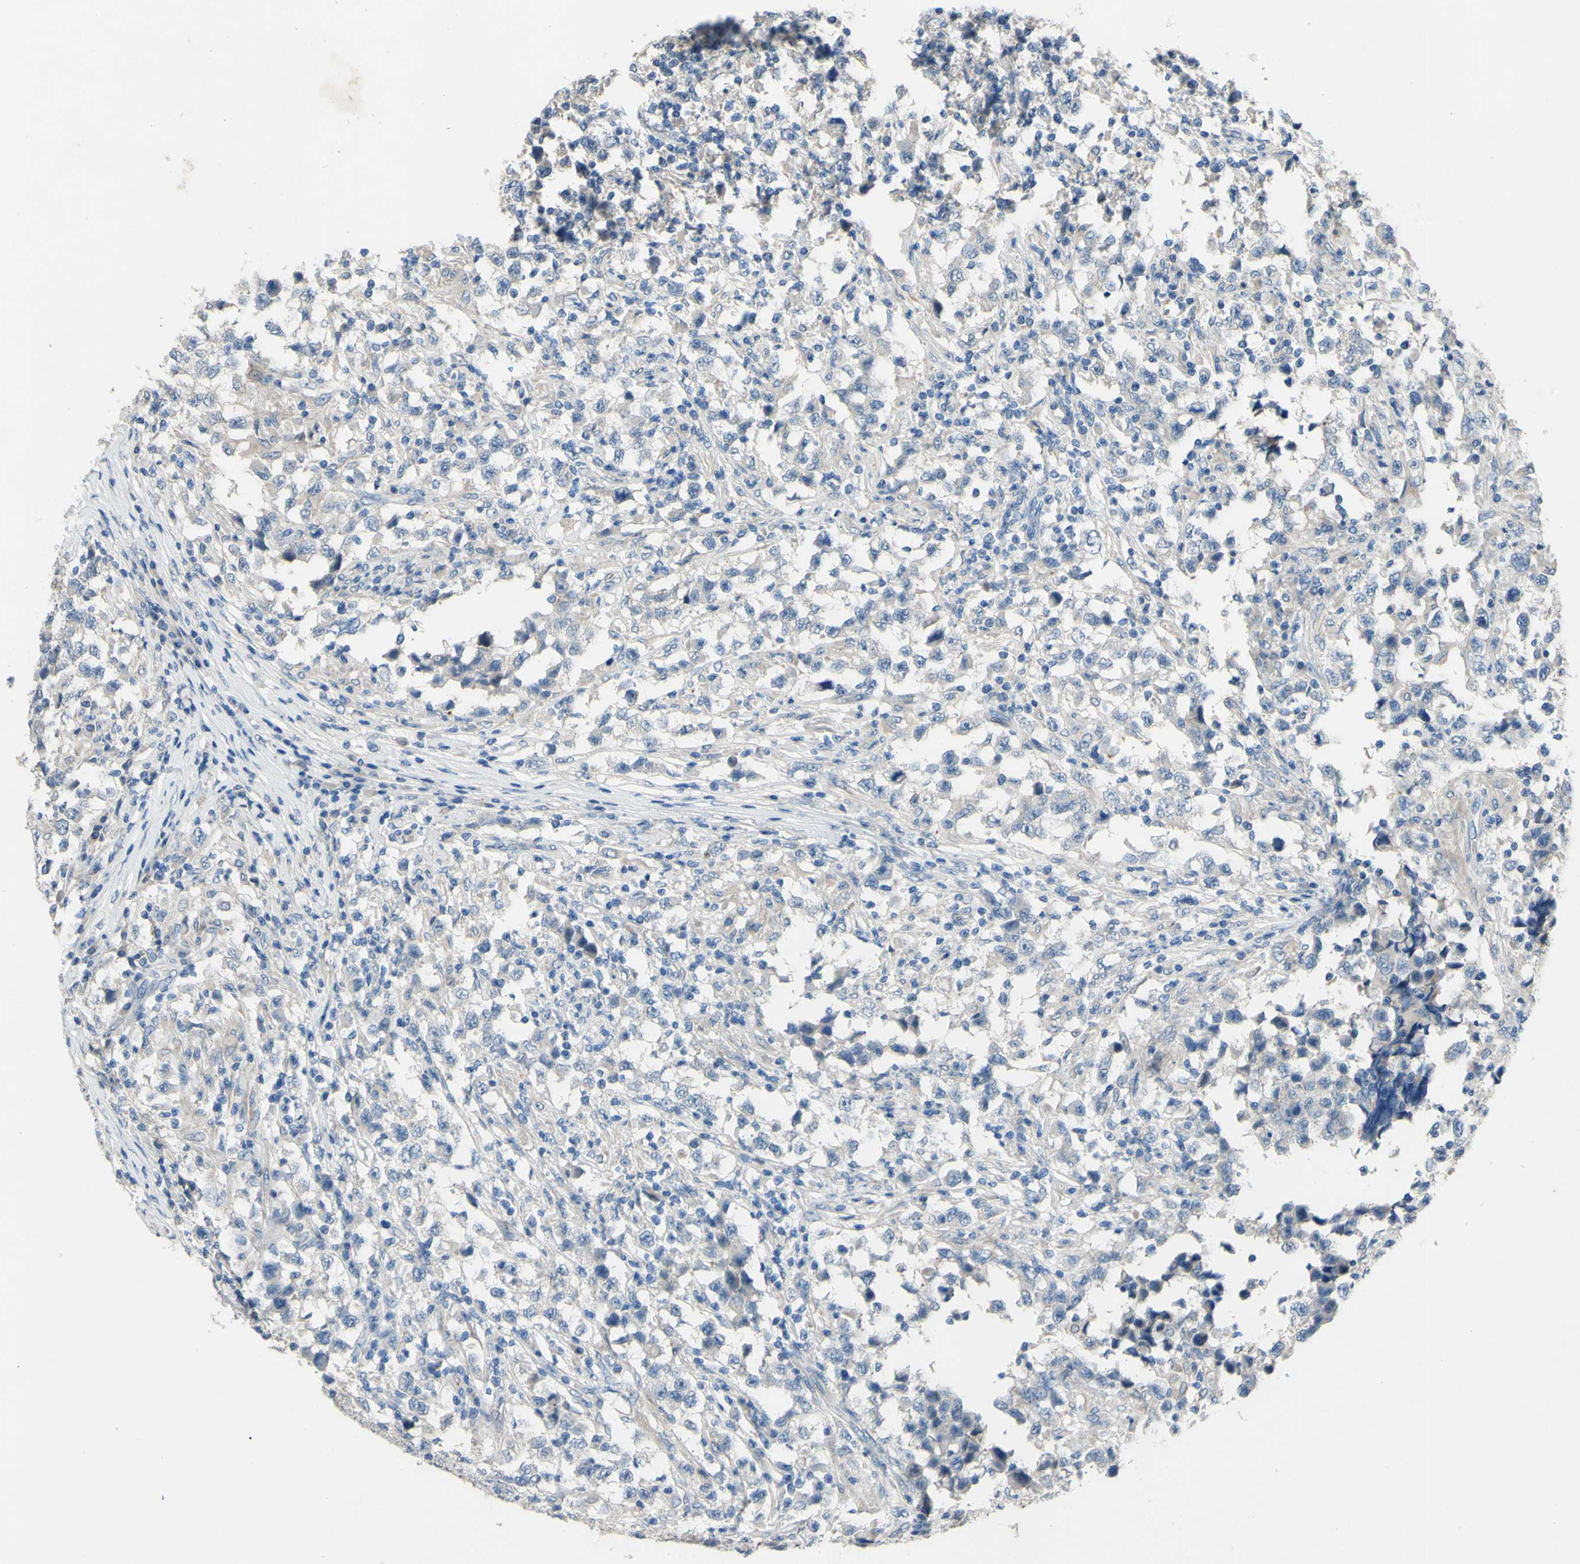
{"staining": {"intensity": "negative", "quantity": "none", "location": "none"}, "tissue": "testis cancer", "cell_type": "Tumor cells", "image_type": "cancer", "snomed": [{"axis": "morphology", "description": "Carcinoma, Embryonal, NOS"}, {"axis": "topography", "description": "Testis"}], "caption": "DAB immunohistochemical staining of human testis embryonal carcinoma exhibits no significant staining in tumor cells.", "gene": "CDCP1", "patient": {"sex": "male", "age": 21}}